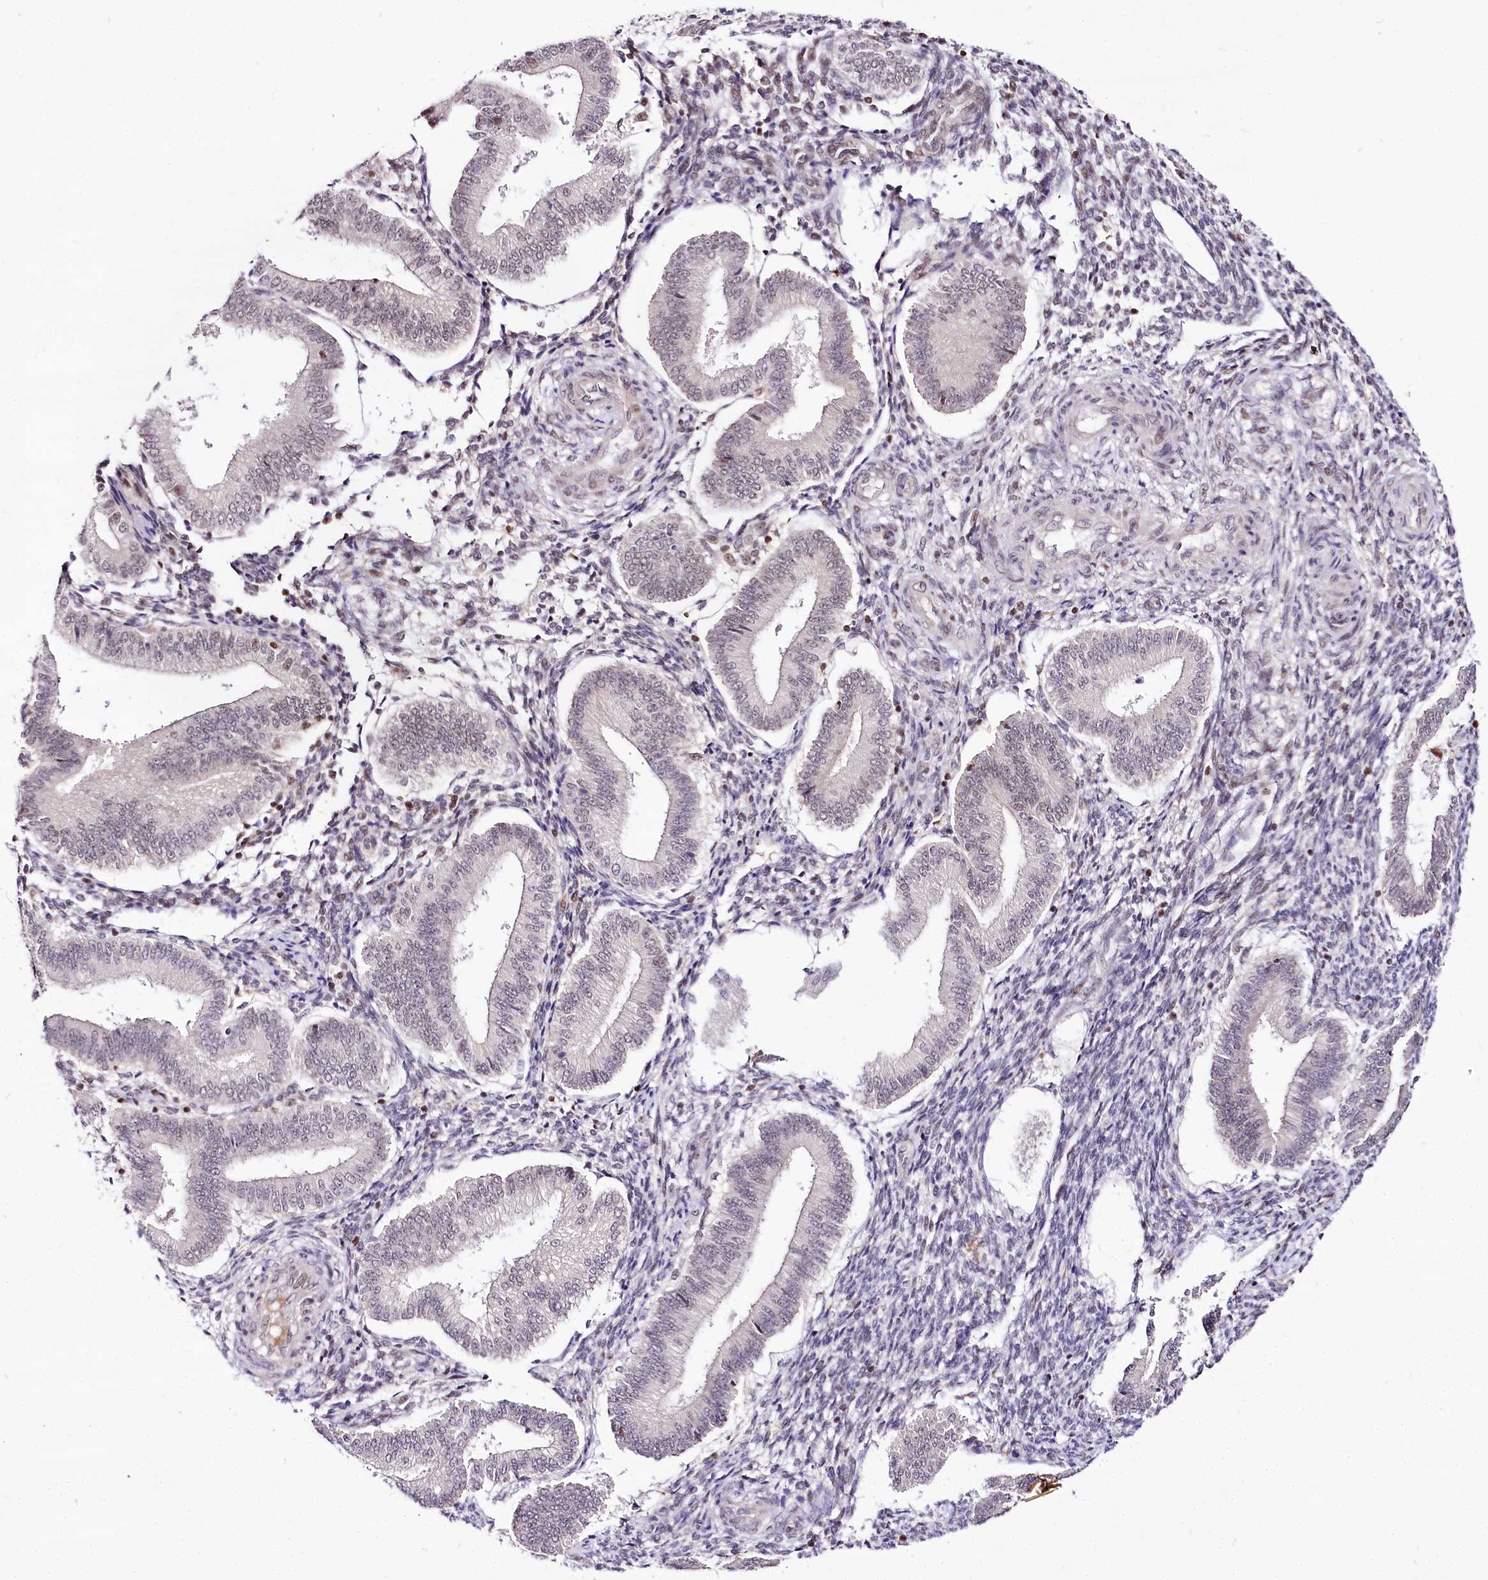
{"staining": {"intensity": "negative", "quantity": "none", "location": "none"}, "tissue": "endometrium", "cell_type": "Cells in endometrial stroma", "image_type": "normal", "snomed": [{"axis": "morphology", "description": "Normal tissue, NOS"}, {"axis": "topography", "description": "Endometrium"}], "caption": "DAB immunohistochemical staining of unremarkable endometrium shows no significant positivity in cells in endometrial stroma.", "gene": "POLA2", "patient": {"sex": "female", "age": 39}}